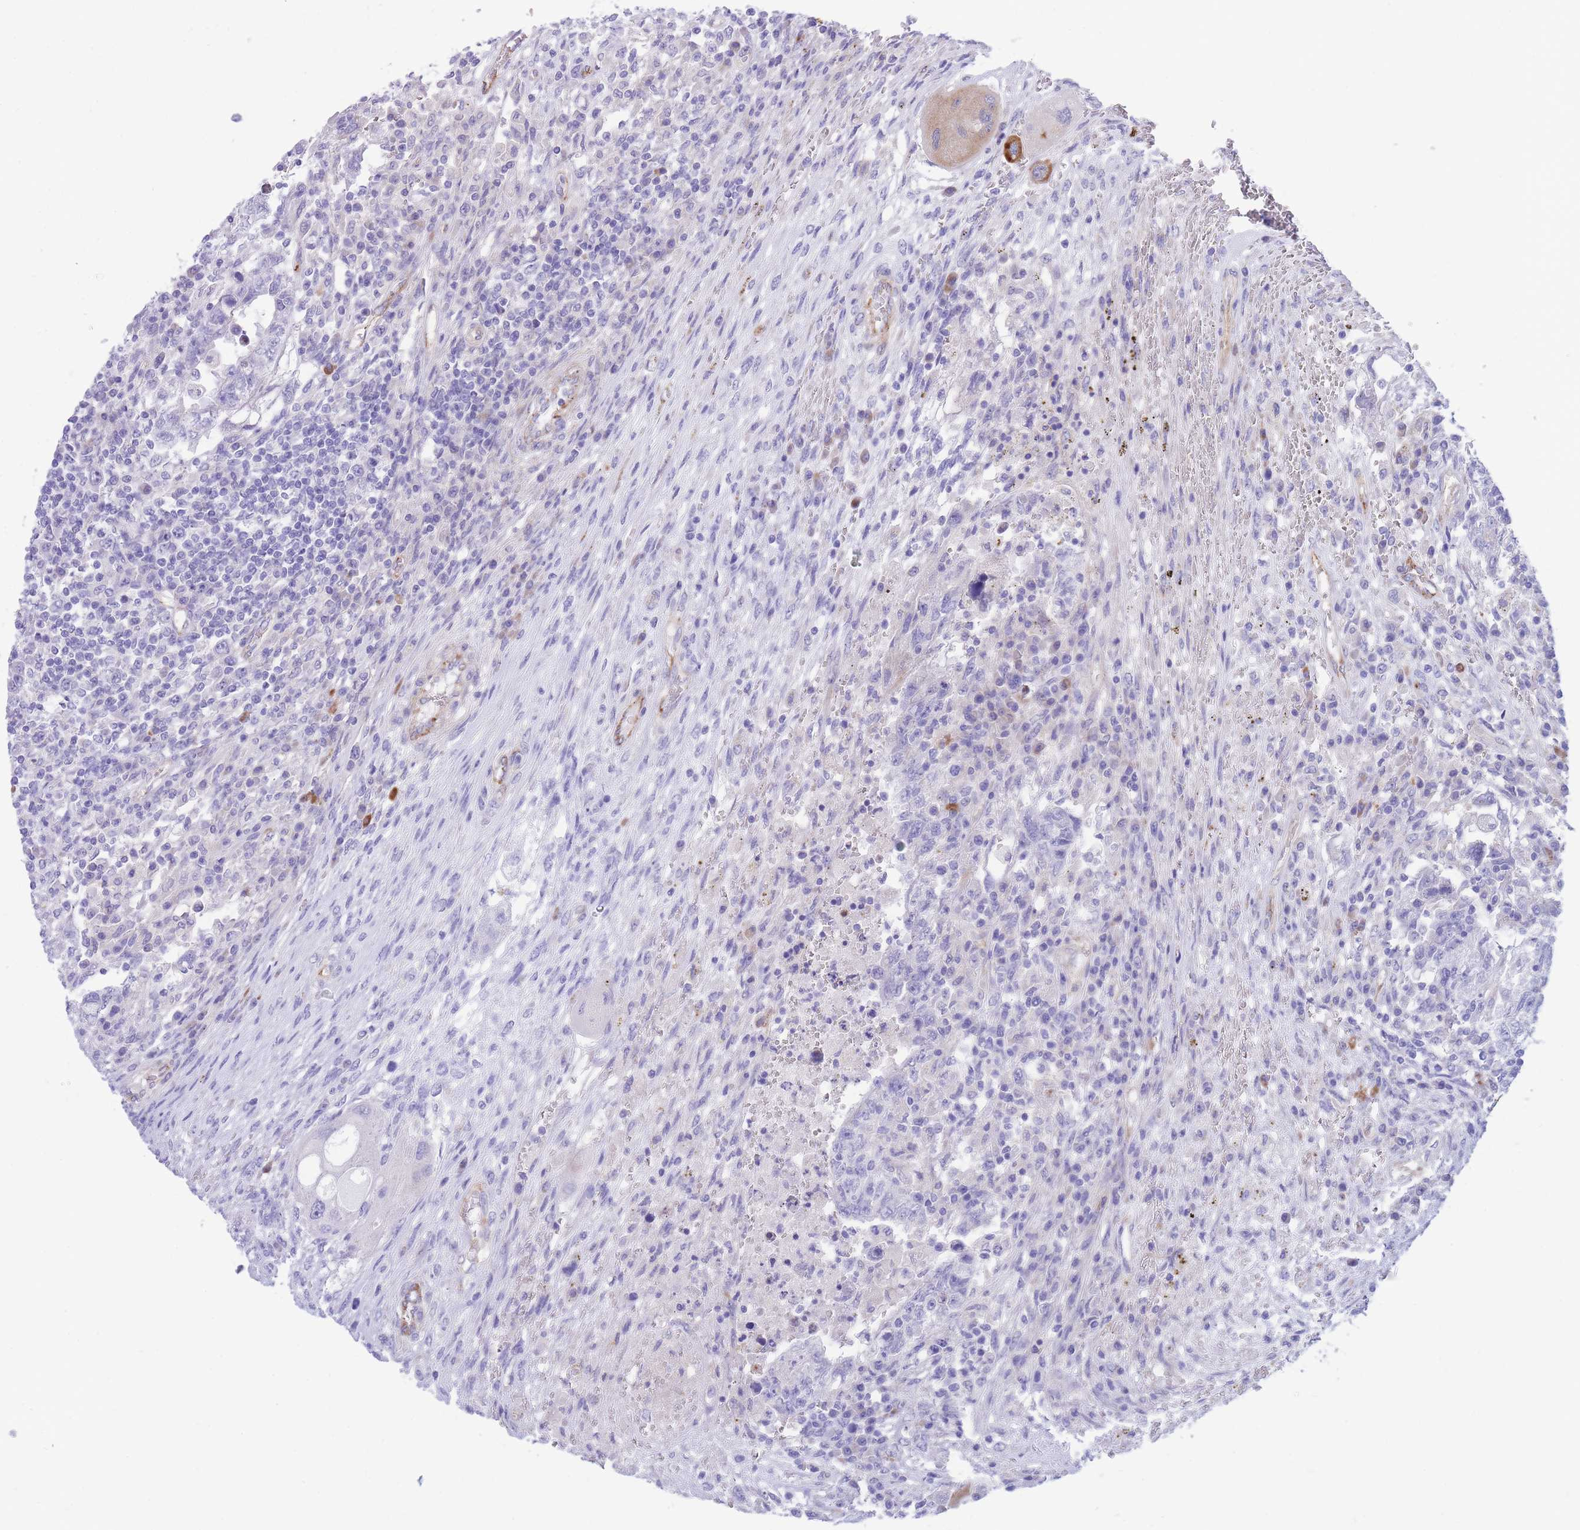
{"staining": {"intensity": "negative", "quantity": "none", "location": "none"}, "tissue": "testis cancer", "cell_type": "Tumor cells", "image_type": "cancer", "snomed": [{"axis": "morphology", "description": "Carcinoma, Embryonal, NOS"}, {"axis": "topography", "description": "Testis"}], "caption": "A micrograph of testis cancer stained for a protein shows no brown staining in tumor cells. The staining is performed using DAB brown chromogen with nuclei counter-stained in using hematoxylin.", "gene": "DET1", "patient": {"sex": "male", "age": 26}}